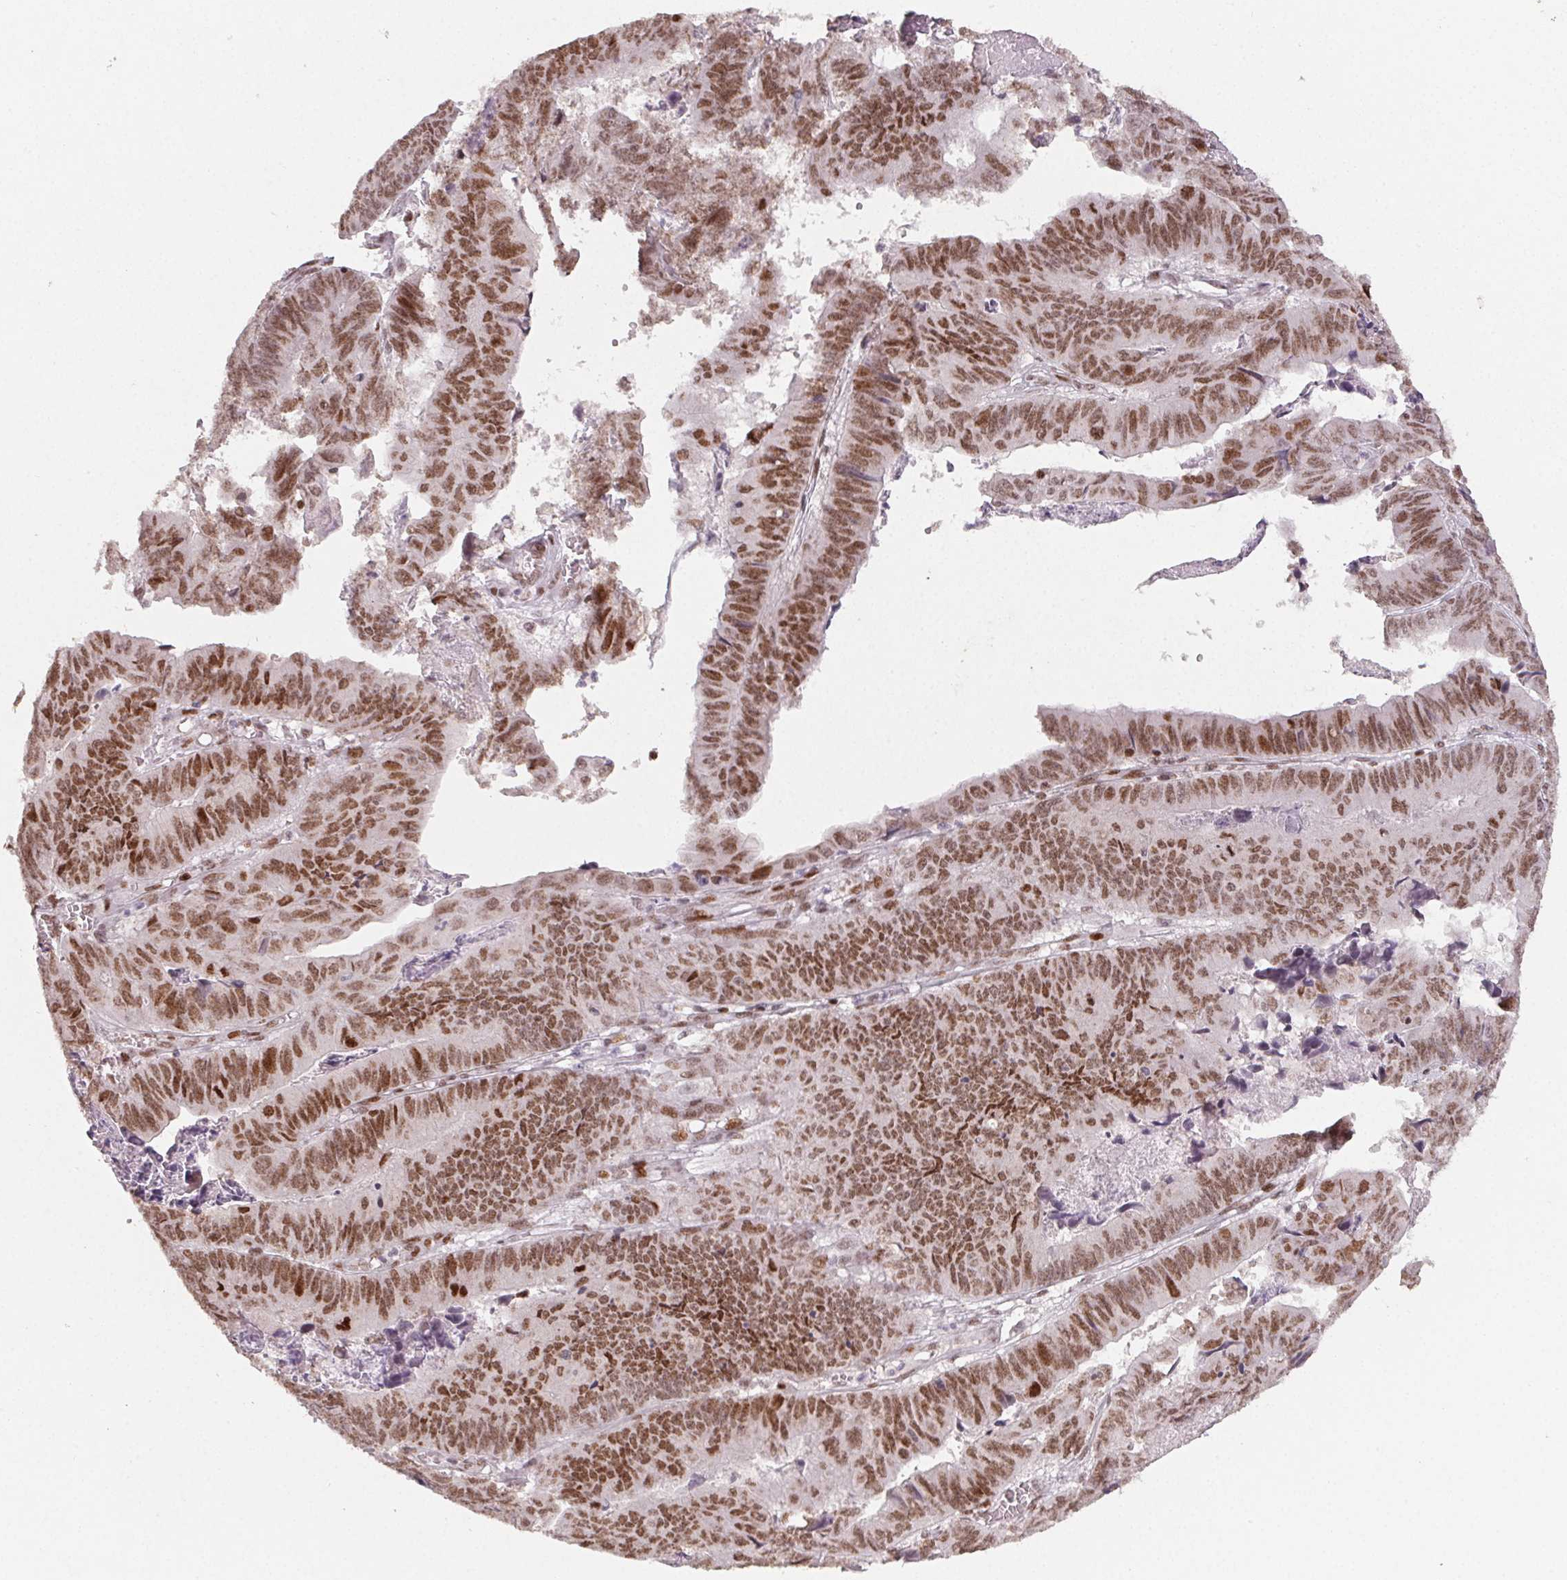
{"staining": {"intensity": "moderate", "quantity": ">75%", "location": "nuclear"}, "tissue": "stomach cancer", "cell_type": "Tumor cells", "image_type": "cancer", "snomed": [{"axis": "morphology", "description": "Adenocarcinoma, NOS"}, {"axis": "topography", "description": "Stomach, lower"}], "caption": "Protein expression analysis of human stomach cancer (adenocarcinoma) reveals moderate nuclear positivity in about >75% of tumor cells. The staining is performed using DAB brown chromogen to label protein expression. The nuclei are counter-stained blue using hematoxylin.", "gene": "KMT2A", "patient": {"sex": "male", "age": 77}}